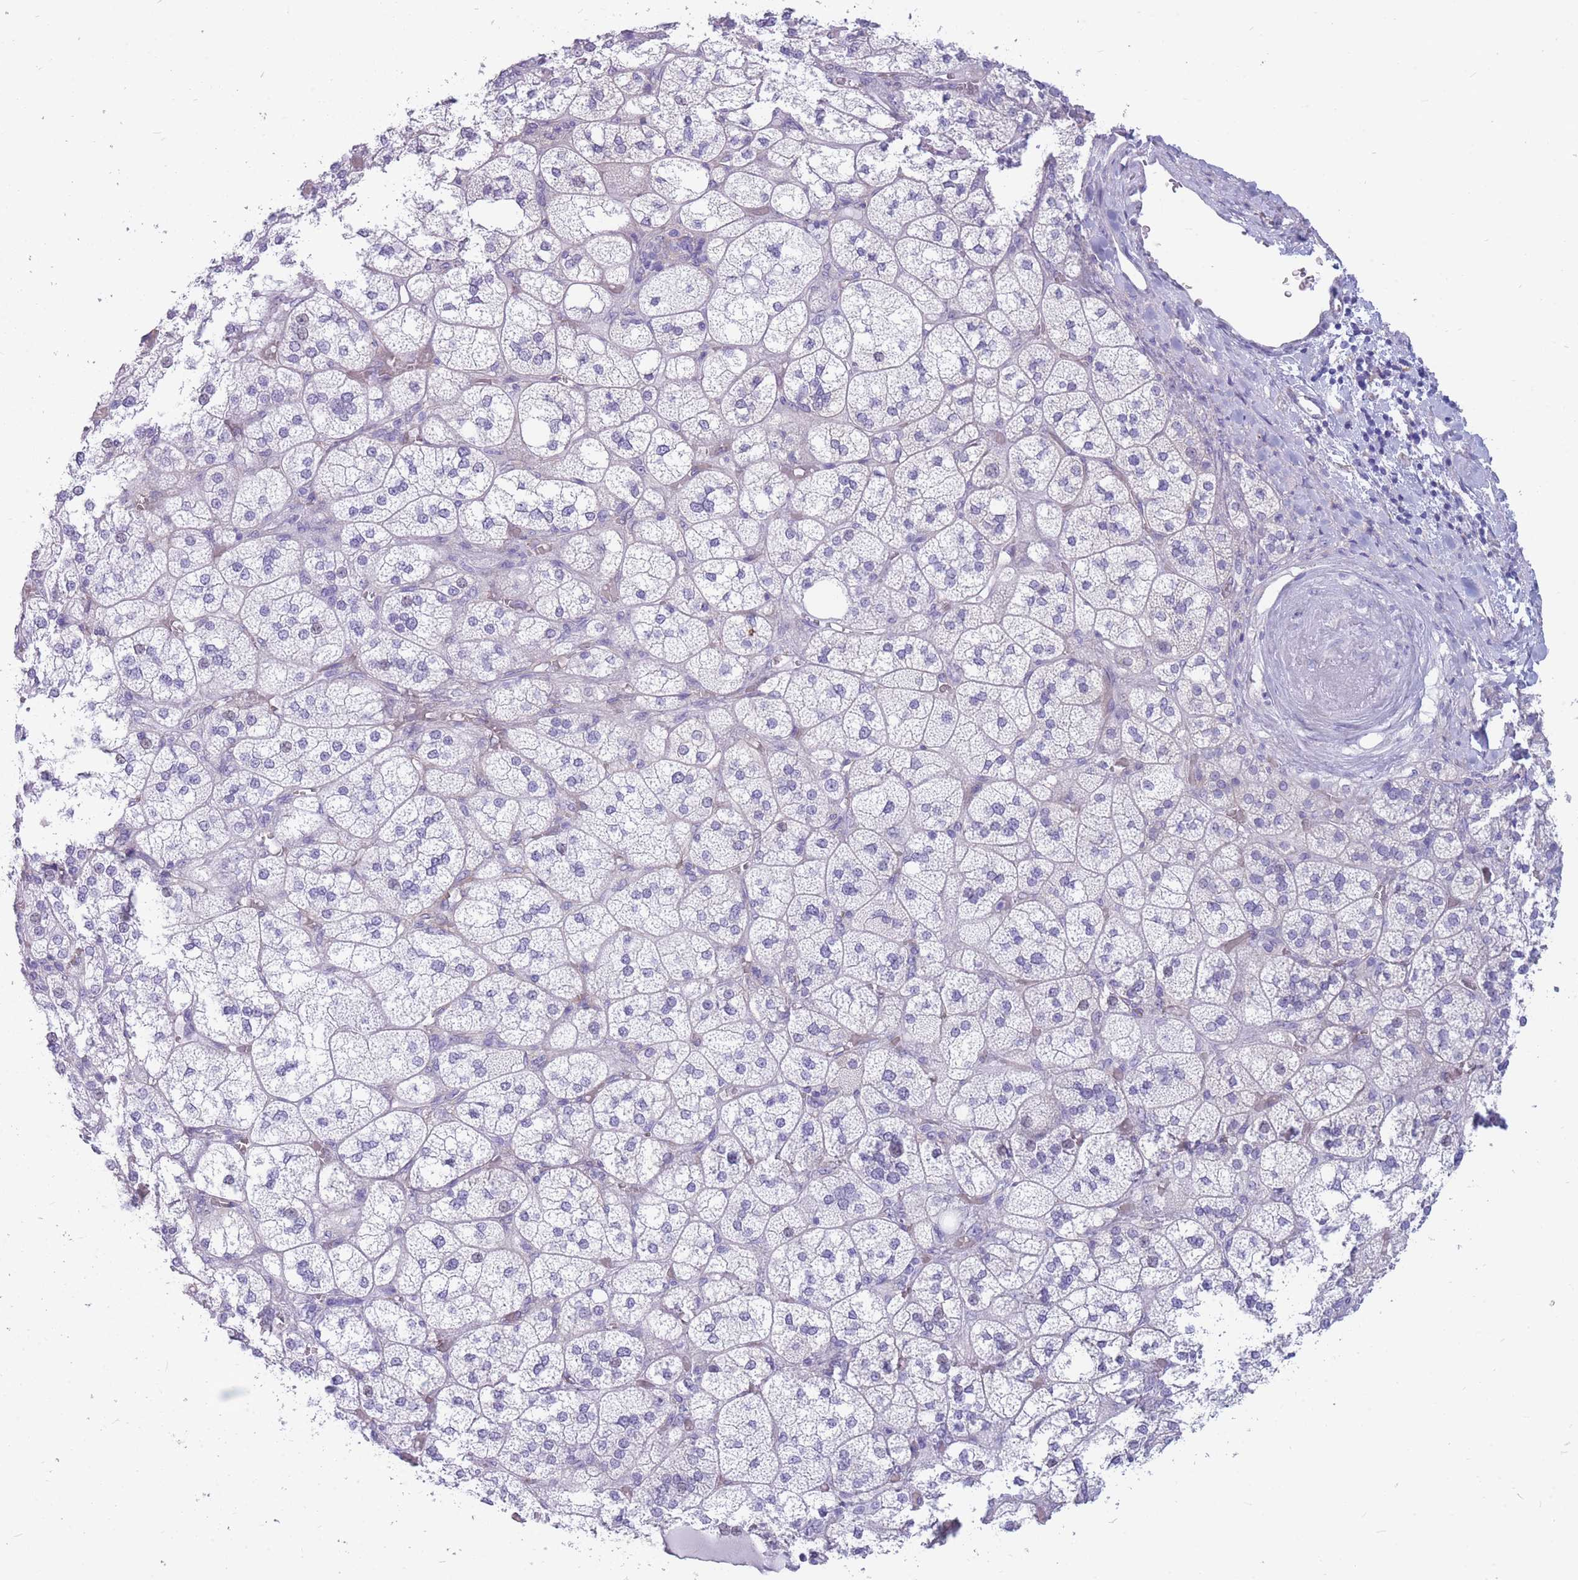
{"staining": {"intensity": "negative", "quantity": "none", "location": "none"}, "tissue": "adrenal gland", "cell_type": "Glandular cells", "image_type": "normal", "snomed": [{"axis": "morphology", "description": "Normal tissue, NOS"}, {"axis": "topography", "description": "Adrenal gland"}], "caption": "The immunohistochemistry (IHC) image has no significant staining in glandular cells of adrenal gland.", "gene": "MTSS2", "patient": {"sex": "male", "age": 61}}